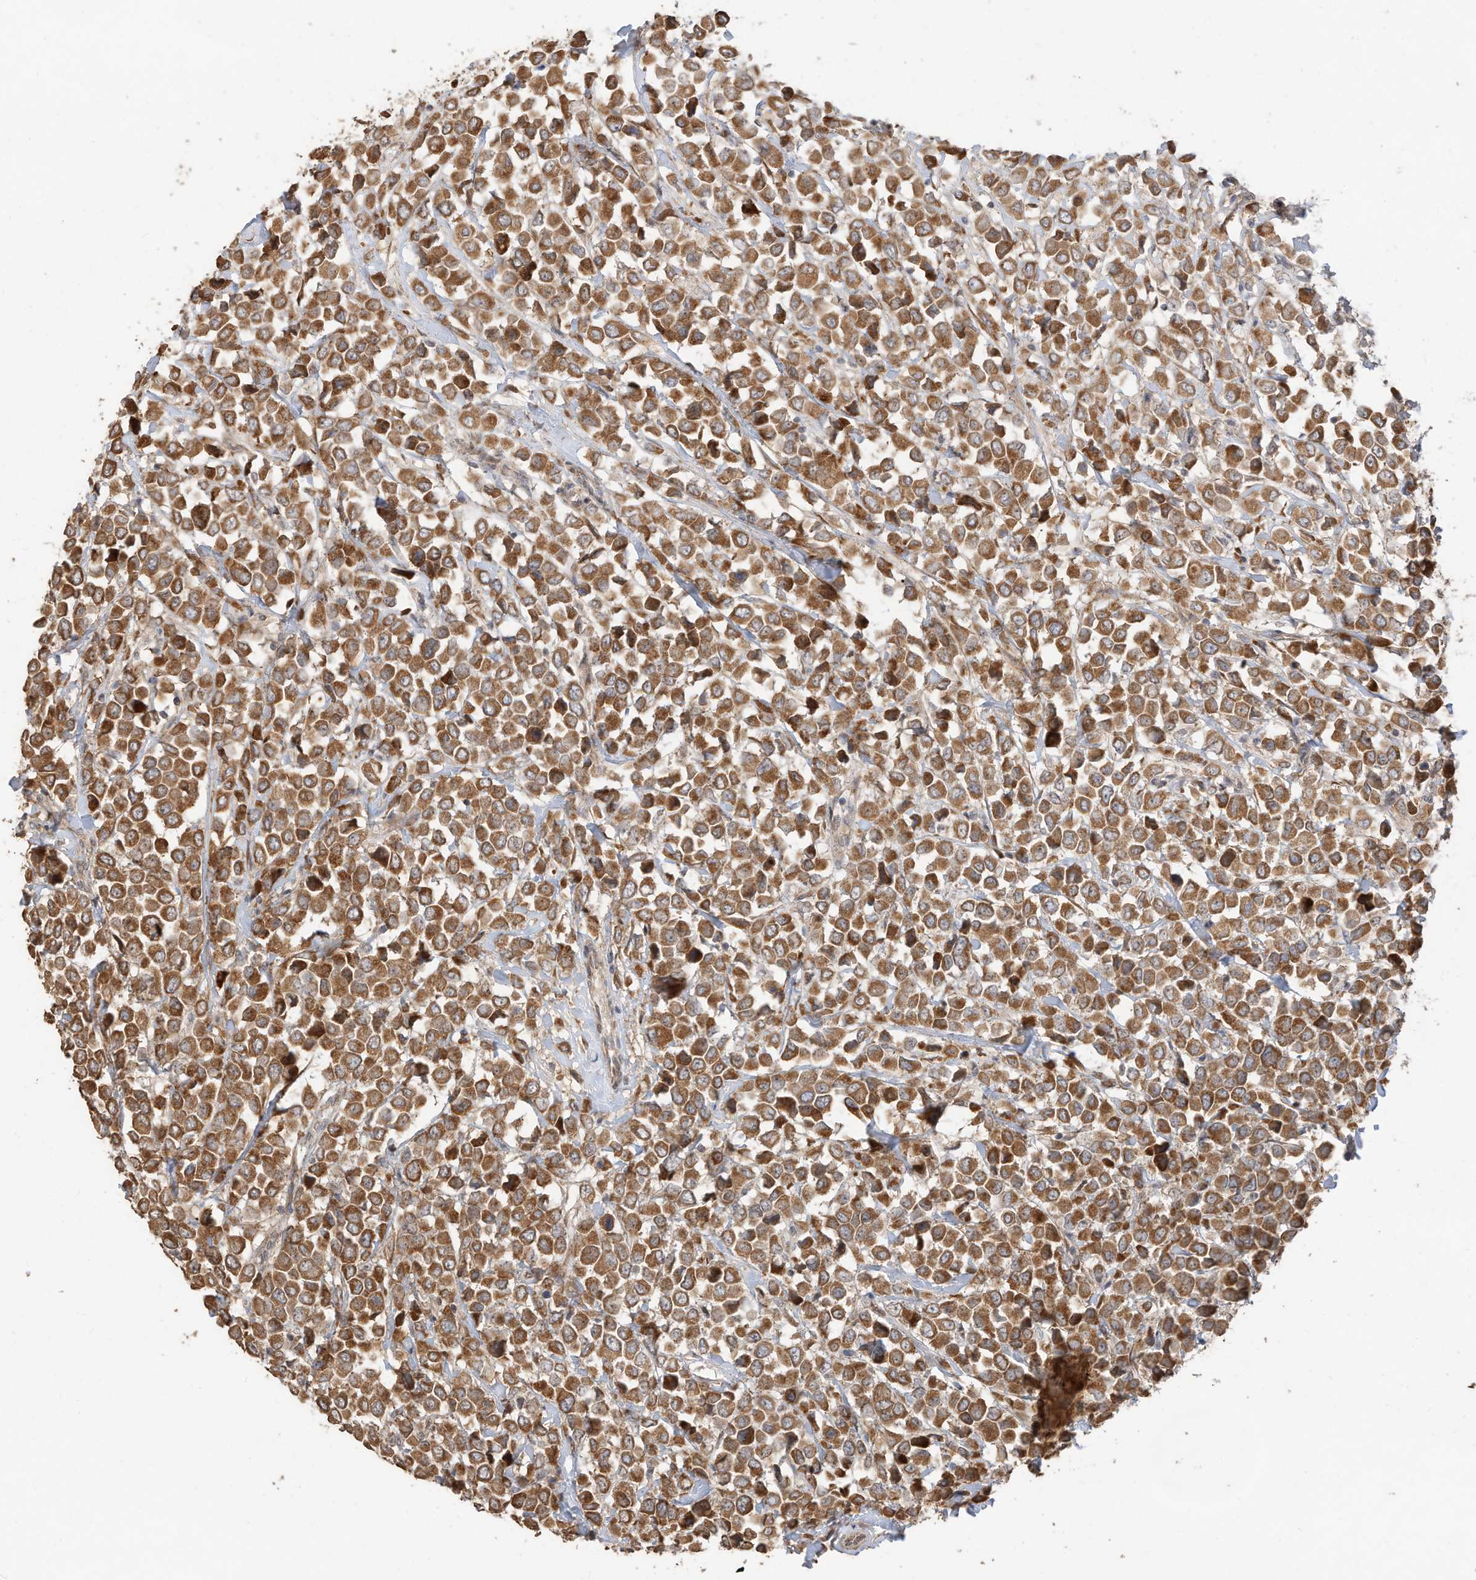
{"staining": {"intensity": "moderate", "quantity": ">75%", "location": "cytoplasmic/membranous"}, "tissue": "breast cancer", "cell_type": "Tumor cells", "image_type": "cancer", "snomed": [{"axis": "morphology", "description": "Duct carcinoma"}, {"axis": "topography", "description": "Breast"}], "caption": "A micrograph of breast cancer (intraductal carcinoma) stained for a protein displays moderate cytoplasmic/membranous brown staining in tumor cells. The protein is shown in brown color, while the nuclei are stained blue.", "gene": "CAGE1", "patient": {"sex": "female", "age": 61}}